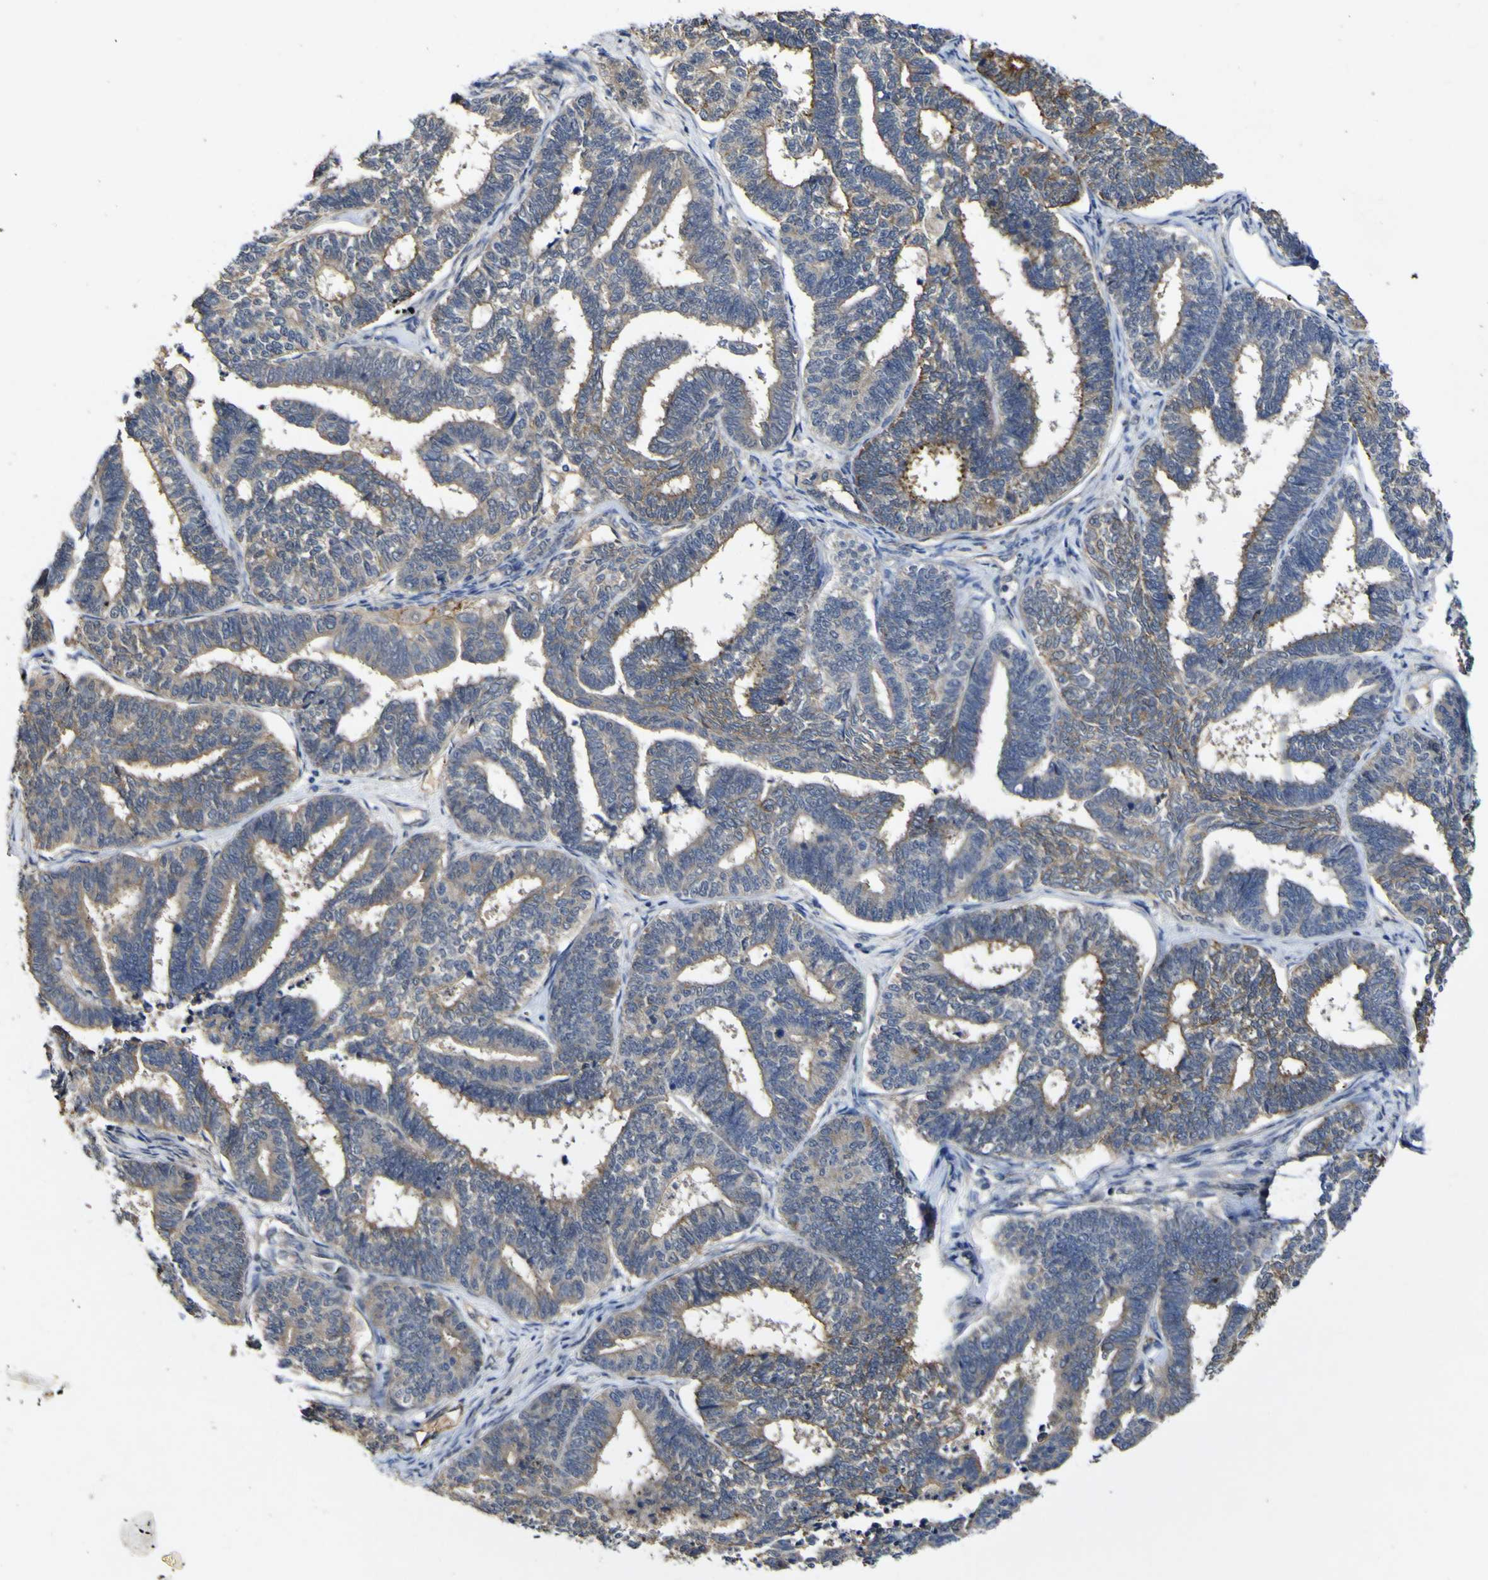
{"staining": {"intensity": "weak", "quantity": ">75%", "location": "cytoplasmic/membranous"}, "tissue": "endometrial cancer", "cell_type": "Tumor cells", "image_type": "cancer", "snomed": [{"axis": "morphology", "description": "Adenocarcinoma, NOS"}, {"axis": "topography", "description": "Endometrium"}], "caption": "IHC of human endometrial cancer (adenocarcinoma) displays low levels of weak cytoplasmic/membranous expression in about >75% of tumor cells.", "gene": "CCL2", "patient": {"sex": "female", "age": 70}}